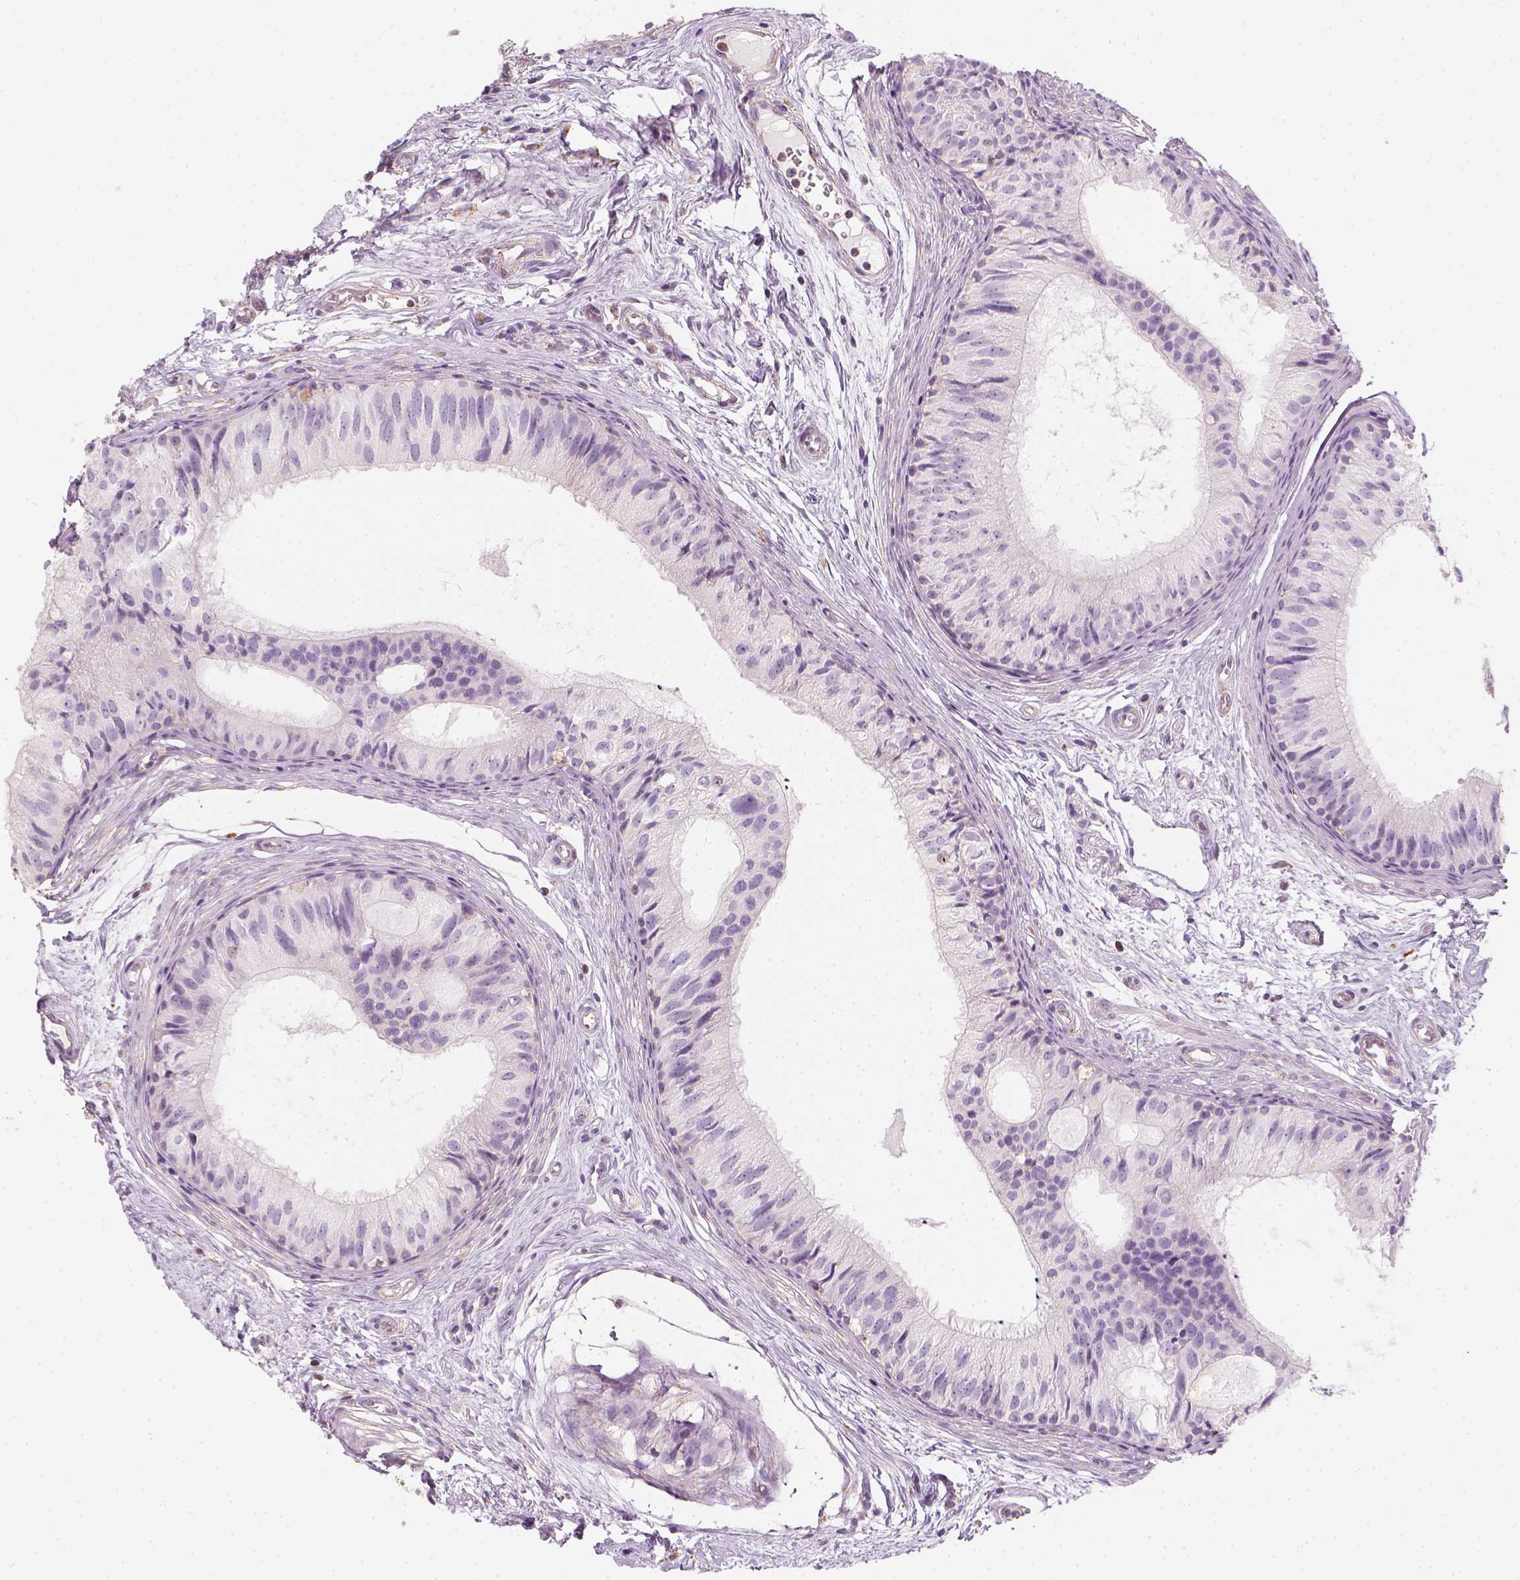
{"staining": {"intensity": "negative", "quantity": "none", "location": "none"}, "tissue": "epididymis", "cell_type": "Glandular cells", "image_type": "normal", "snomed": [{"axis": "morphology", "description": "Normal tissue, NOS"}, {"axis": "topography", "description": "Epididymis"}], "caption": "A micrograph of human epididymis is negative for staining in glandular cells. (DAB immunohistochemistry (IHC) with hematoxylin counter stain).", "gene": "LCA5", "patient": {"sex": "male", "age": 25}}